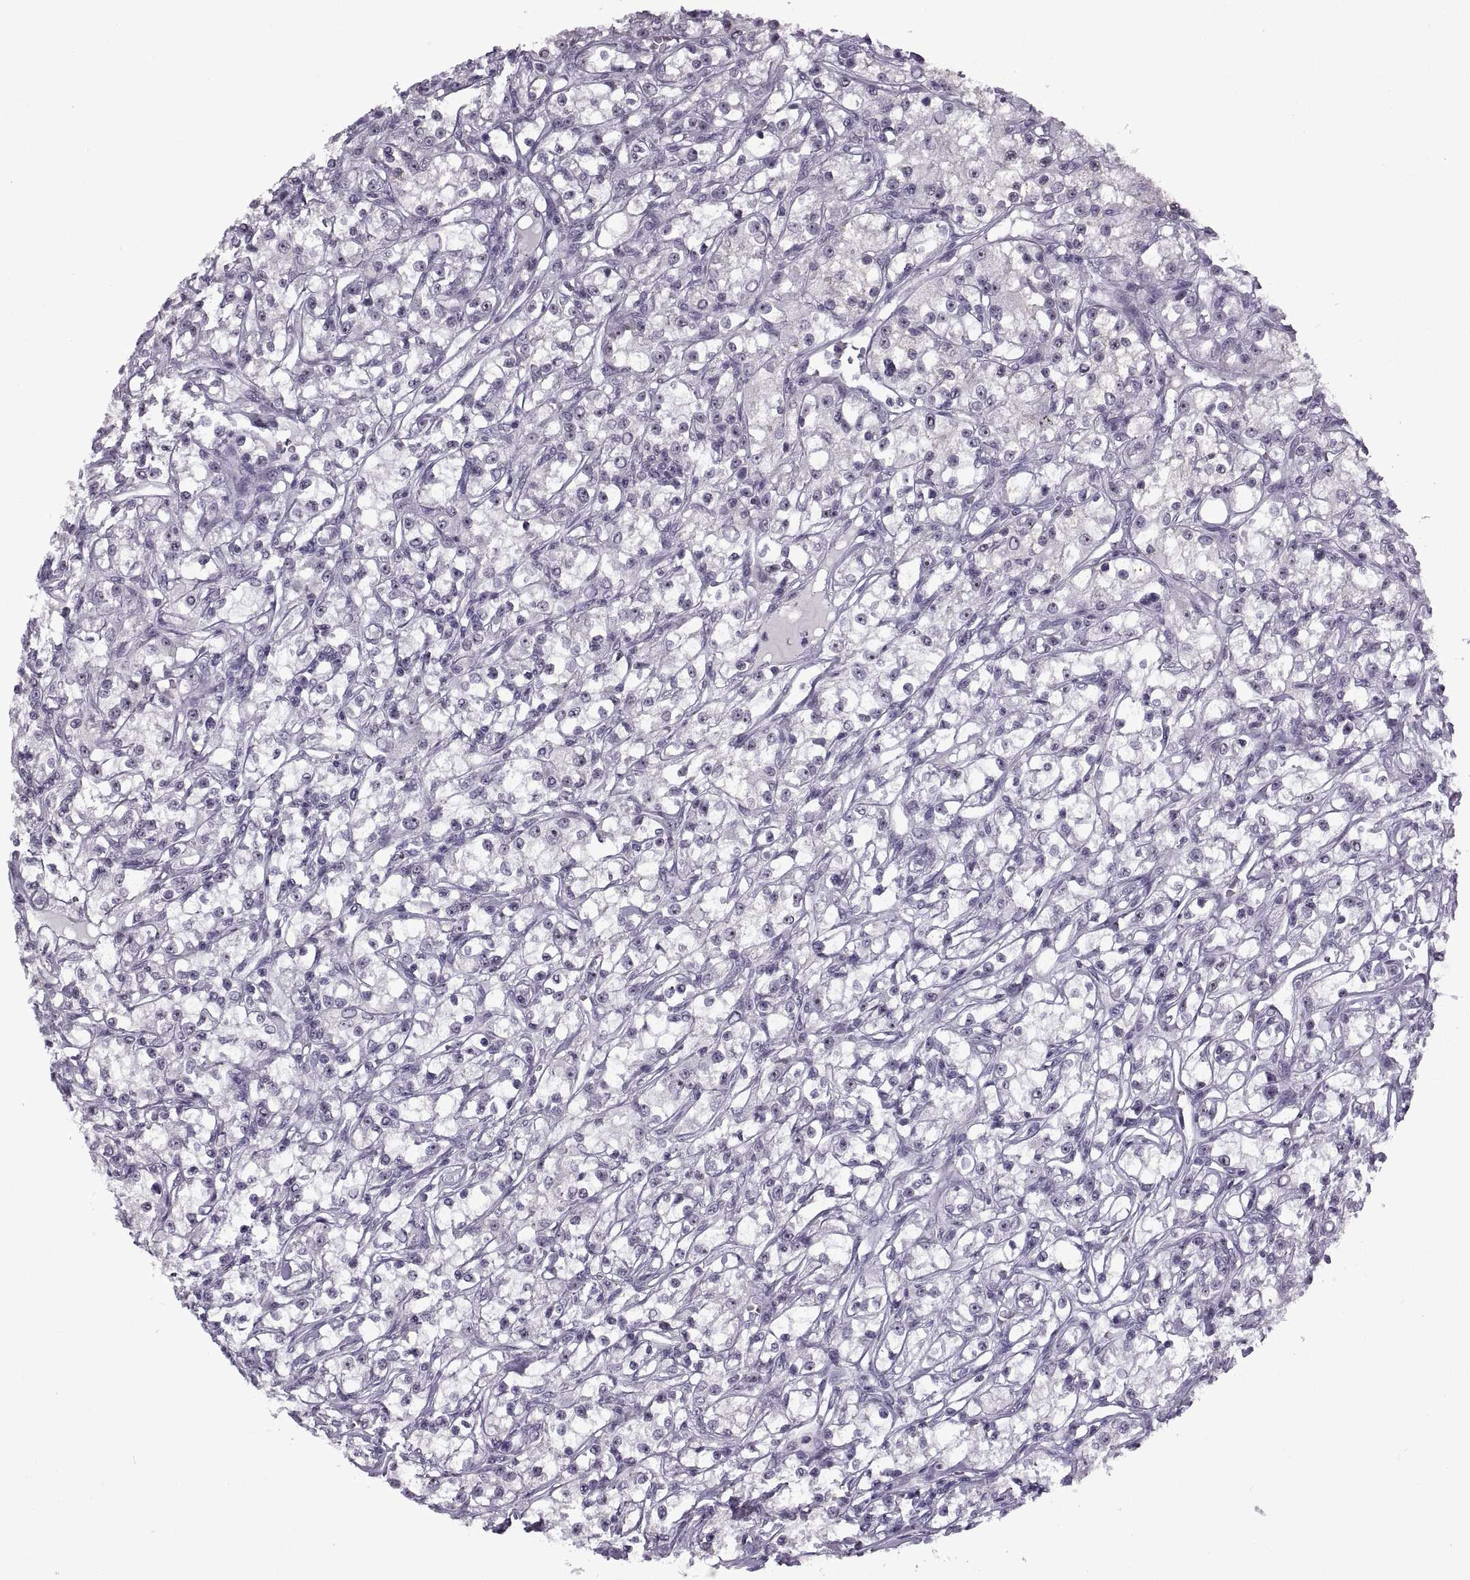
{"staining": {"intensity": "strong", "quantity": "<25%", "location": "nuclear"}, "tissue": "renal cancer", "cell_type": "Tumor cells", "image_type": "cancer", "snomed": [{"axis": "morphology", "description": "Adenocarcinoma, NOS"}, {"axis": "topography", "description": "Kidney"}], "caption": "Renal cancer tissue reveals strong nuclear positivity in about <25% of tumor cells, visualized by immunohistochemistry.", "gene": "SINHCAF", "patient": {"sex": "female", "age": 59}}